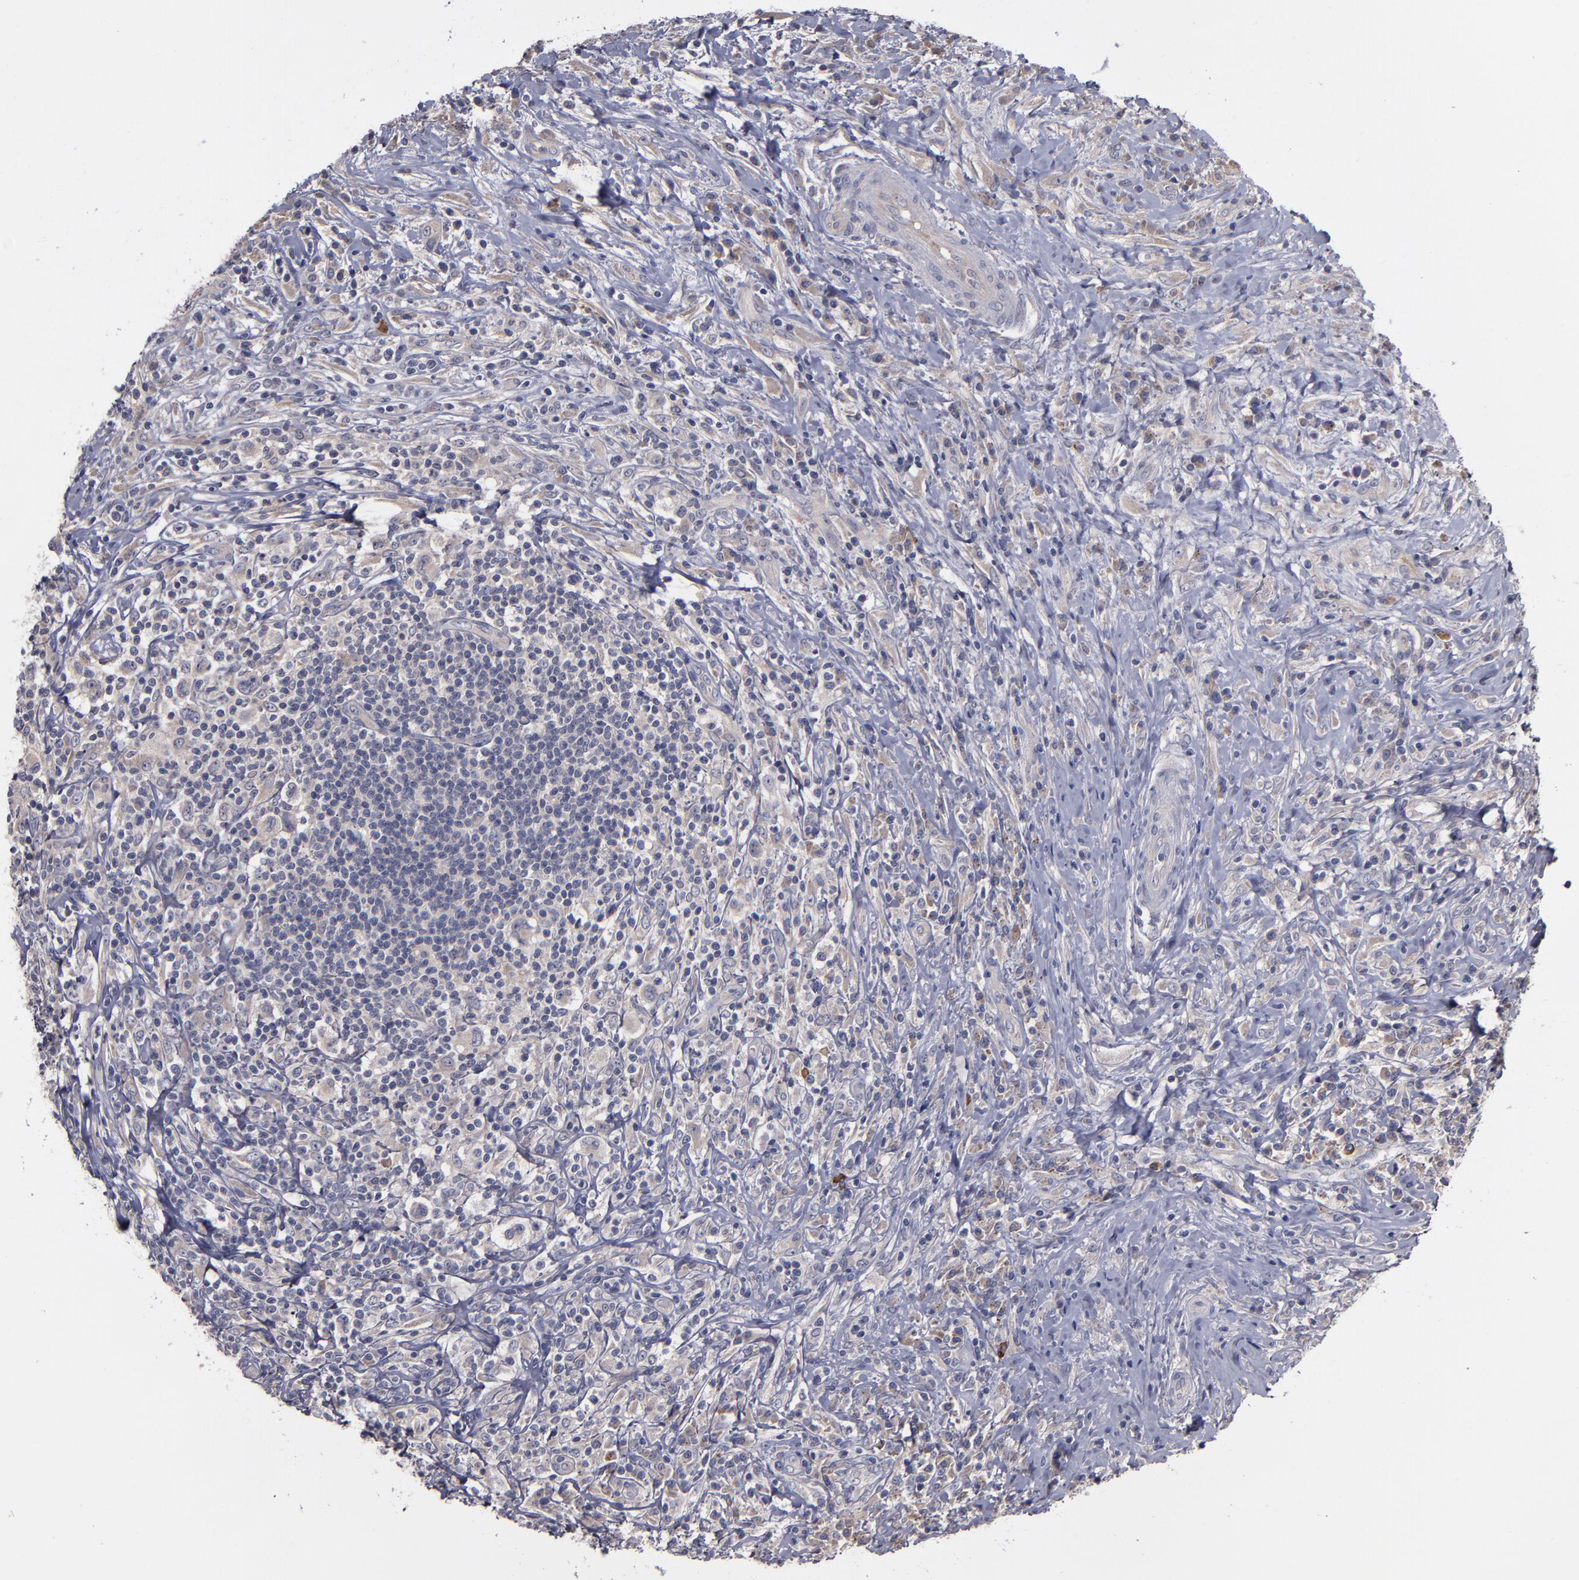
{"staining": {"intensity": "weak", "quantity": "25%-75%", "location": "cytoplasmic/membranous"}, "tissue": "lymphoma", "cell_type": "Tumor cells", "image_type": "cancer", "snomed": [{"axis": "morphology", "description": "Hodgkin's disease, NOS"}, {"axis": "topography", "description": "Lymph node"}], "caption": "Lymphoma tissue displays weak cytoplasmic/membranous staining in about 25%-75% of tumor cells", "gene": "MMP11", "patient": {"sex": "female", "age": 25}}